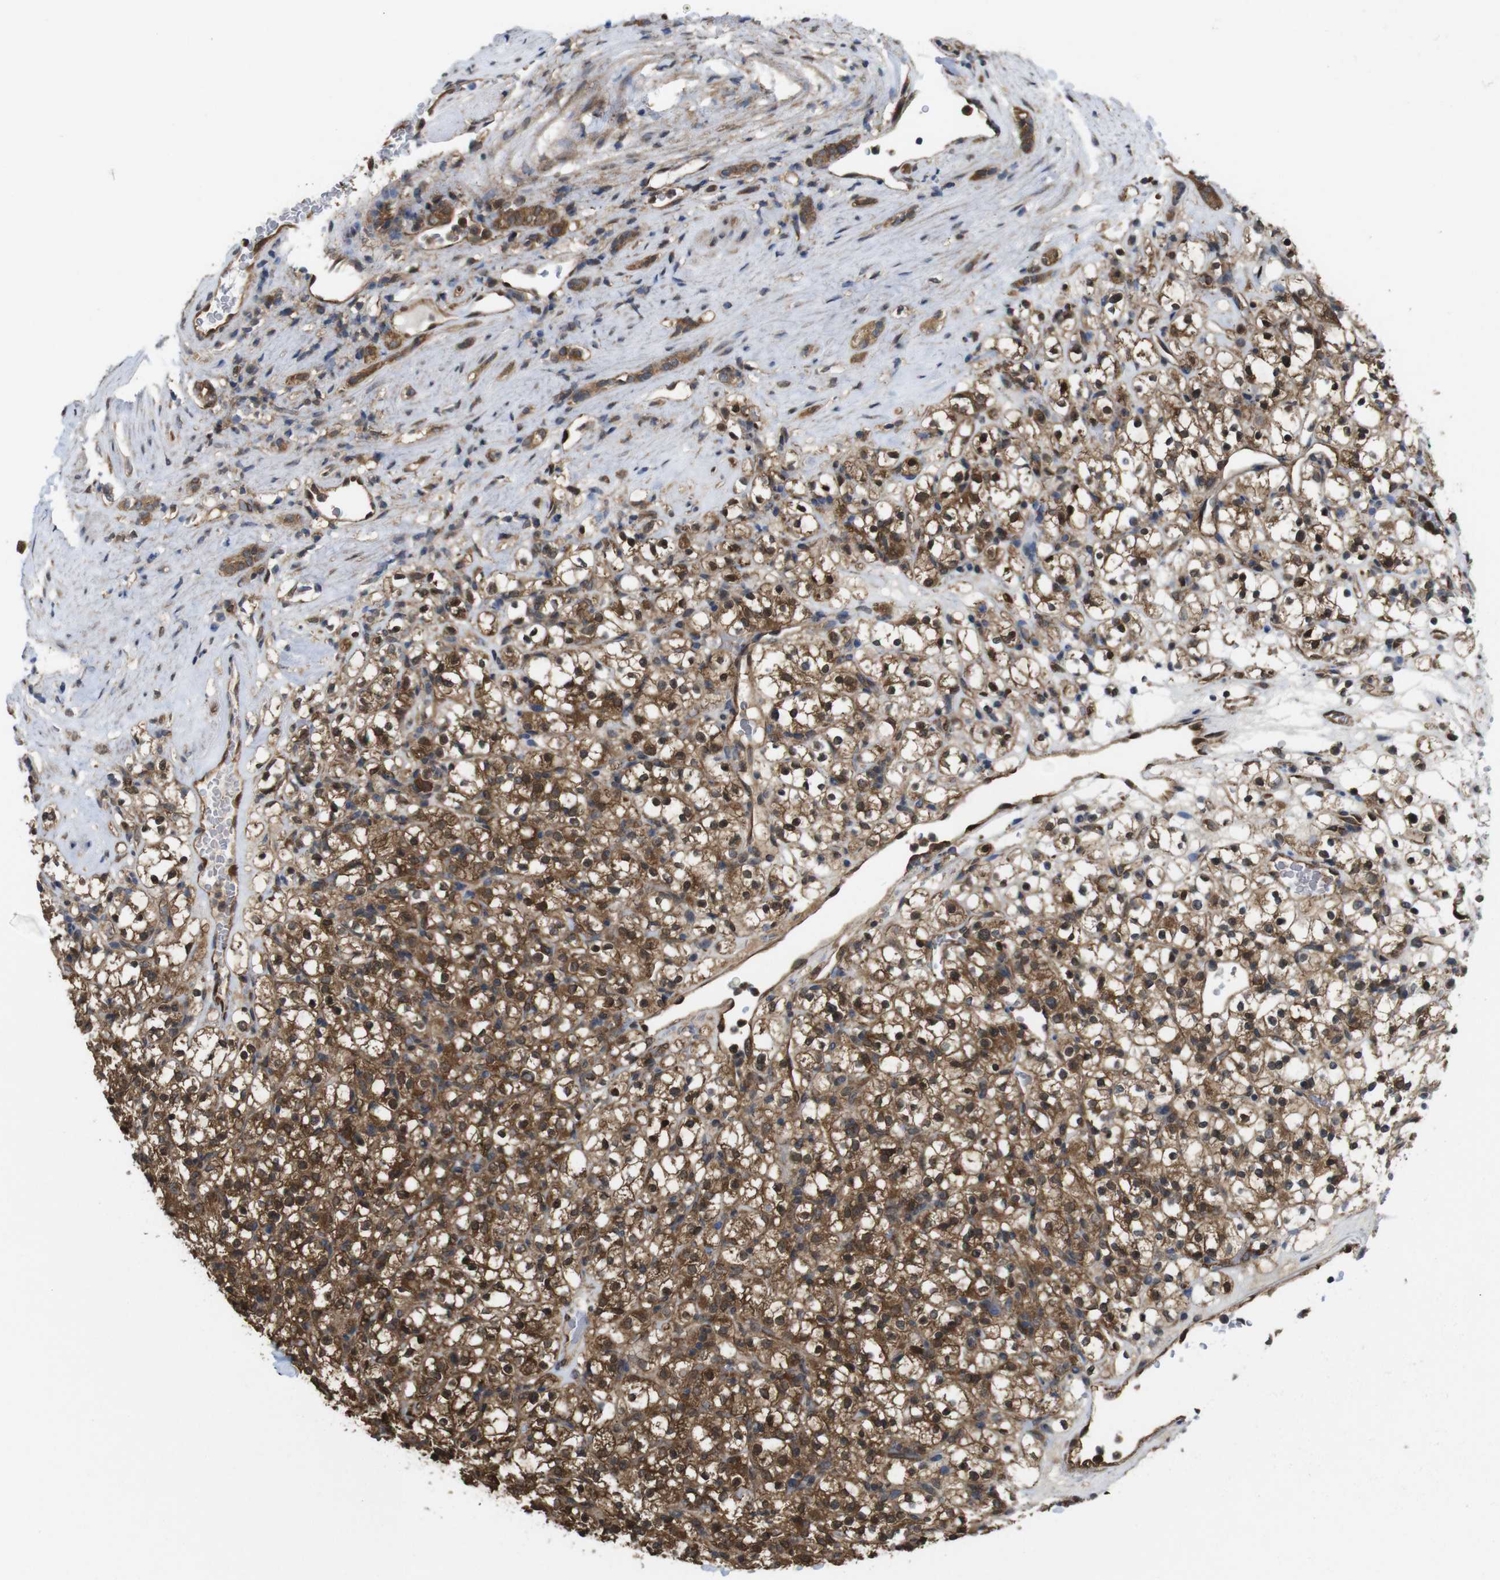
{"staining": {"intensity": "strong", "quantity": ">75%", "location": "cytoplasmic/membranous,nuclear"}, "tissue": "renal cancer", "cell_type": "Tumor cells", "image_type": "cancer", "snomed": [{"axis": "morphology", "description": "Normal tissue, NOS"}, {"axis": "morphology", "description": "Adenocarcinoma, NOS"}, {"axis": "topography", "description": "Kidney"}], "caption": "A high amount of strong cytoplasmic/membranous and nuclear positivity is seen in about >75% of tumor cells in renal cancer tissue.", "gene": "YWHAG", "patient": {"sex": "female", "age": 72}}